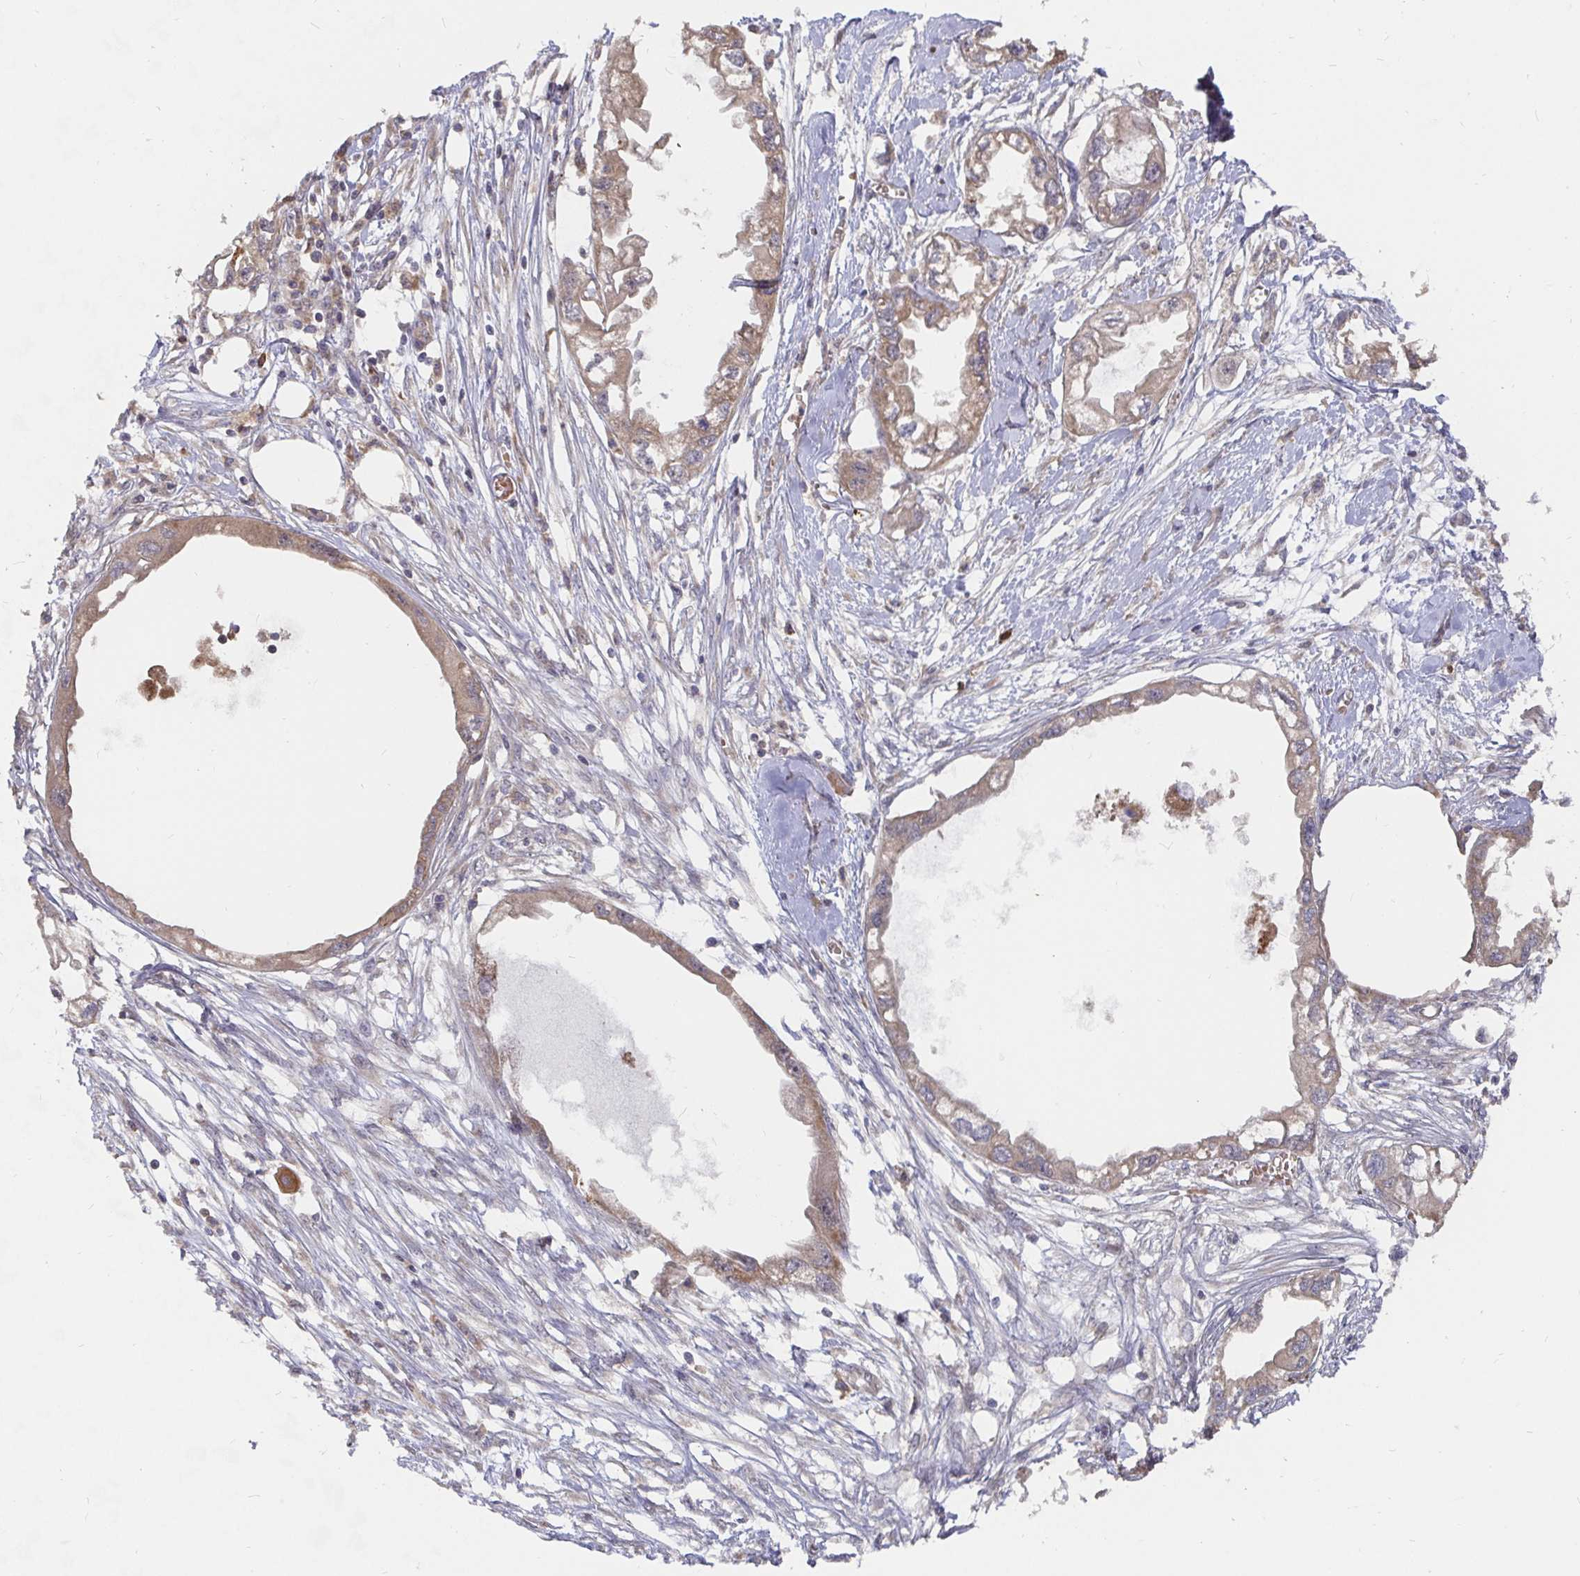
{"staining": {"intensity": "moderate", "quantity": ">75%", "location": "cytoplasmic/membranous"}, "tissue": "endometrial cancer", "cell_type": "Tumor cells", "image_type": "cancer", "snomed": [{"axis": "morphology", "description": "Adenocarcinoma, NOS"}, {"axis": "morphology", "description": "Adenocarcinoma, metastatic, NOS"}, {"axis": "topography", "description": "Adipose tissue"}, {"axis": "topography", "description": "Endometrium"}], "caption": "Approximately >75% of tumor cells in human endometrial metastatic adenocarcinoma show moderate cytoplasmic/membranous protein expression as visualized by brown immunohistochemical staining.", "gene": "PDF", "patient": {"sex": "female", "age": 67}}